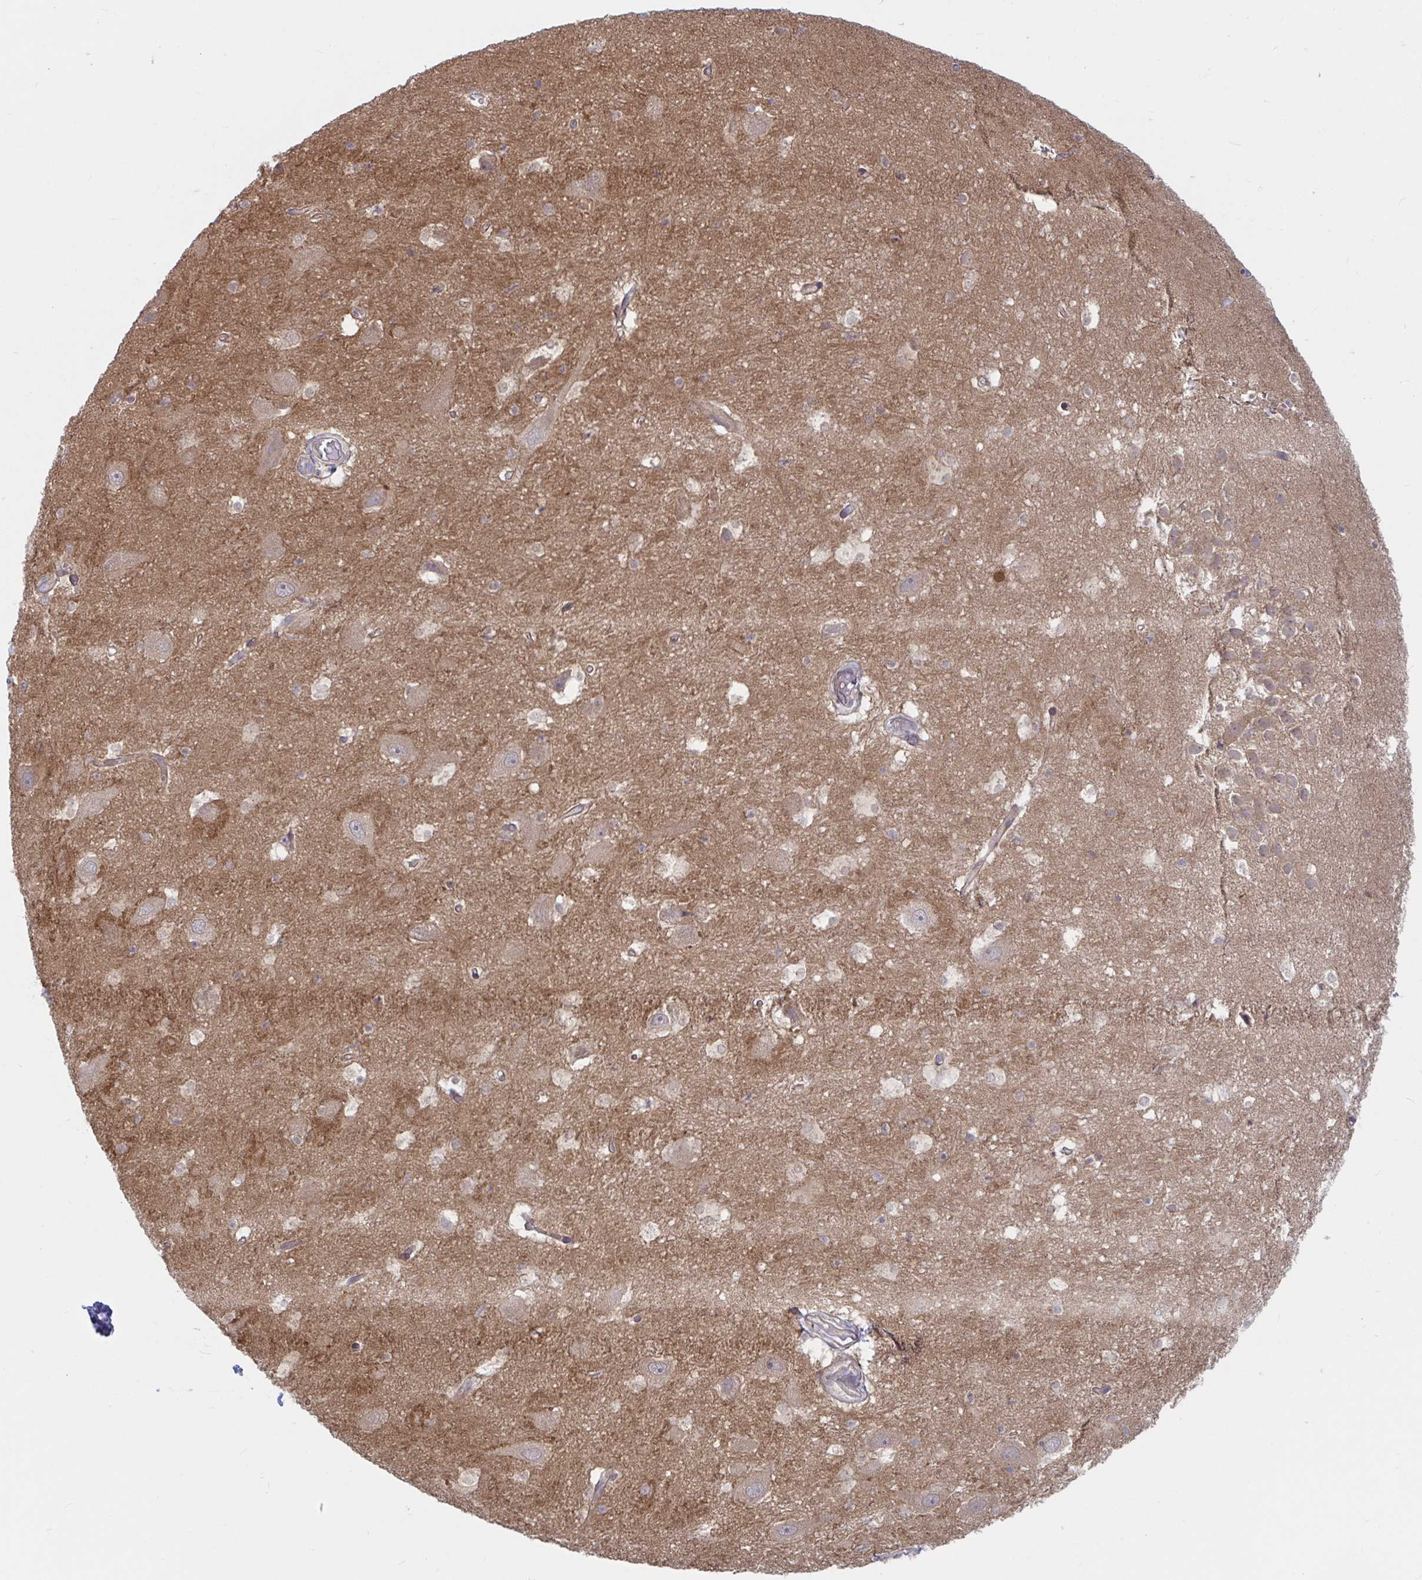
{"staining": {"intensity": "weak", "quantity": "25%-75%", "location": "cytoplasmic/membranous"}, "tissue": "hippocampus", "cell_type": "Glial cells", "image_type": "normal", "snomed": [{"axis": "morphology", "description": "Normal tissue, NOS"}, {"axis": "topography", "description": "Hippocampus"}], "caption": "Unremarkable hippocampus was stained to show a protein in brown. There is low levels of weak cytoplasmic/membranous expression in approximately 25%-75% of glial cells.", "gene": "LMNTD2", "patient": {"sex": "male", "age": 26}}